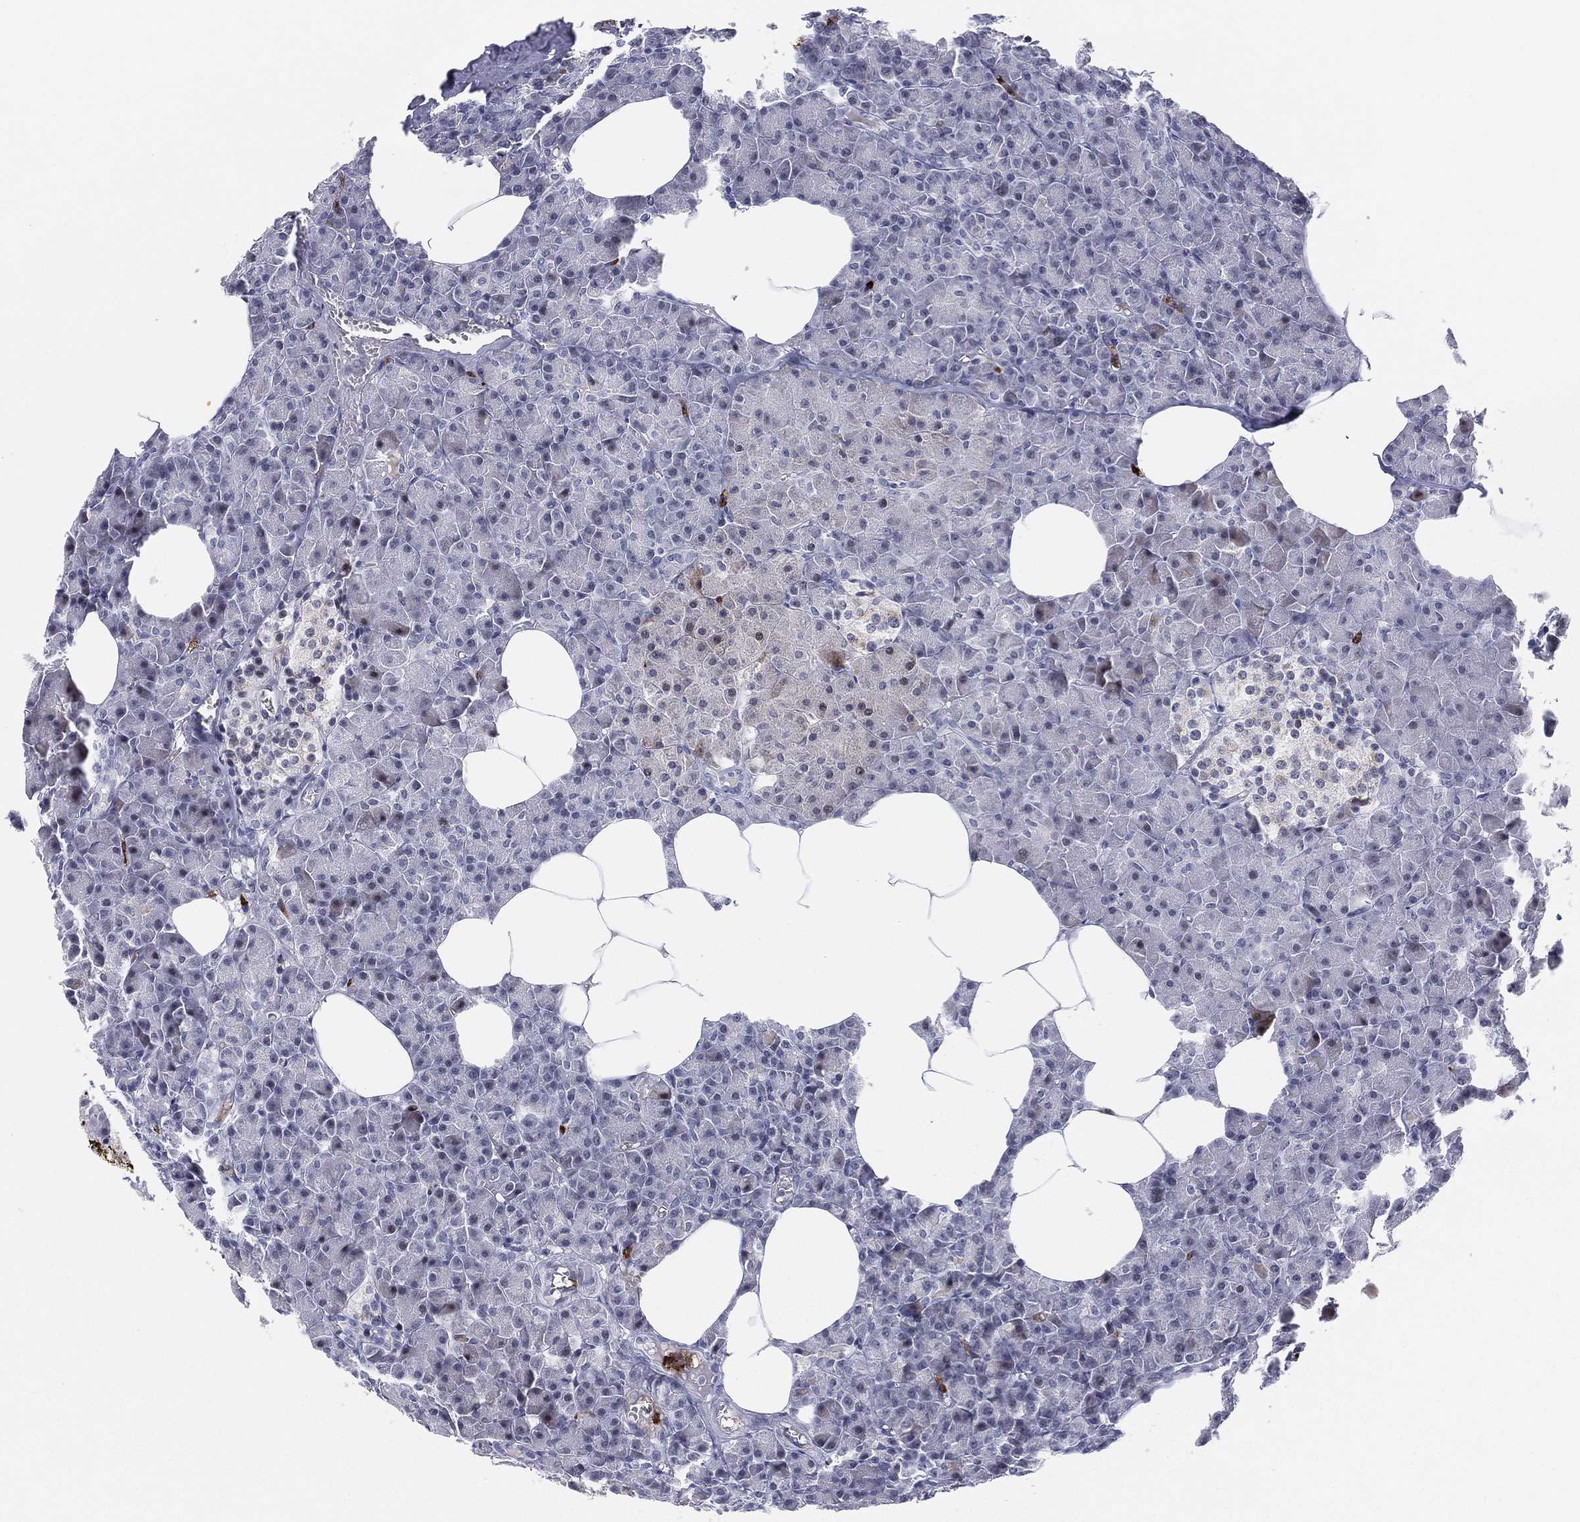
{"staining": {"intensity": "negative", "quantity": "none", "location": "none"}, "tissue": "pancreas", "cell_type": "Exocrine glandular cells", "image_type": "normal", "snomed": [{"axis": "morphology", "description": "Normal tissue, NOS"}, {"axis": "topography", "description": "Pancreas"}], "caption": "DAB immunohistochemical staining of benign pancreas reveals no significant staining in exocrine glandular cells.", "gene": "CD177", "patient": {"sex": "female", "age": 45}}